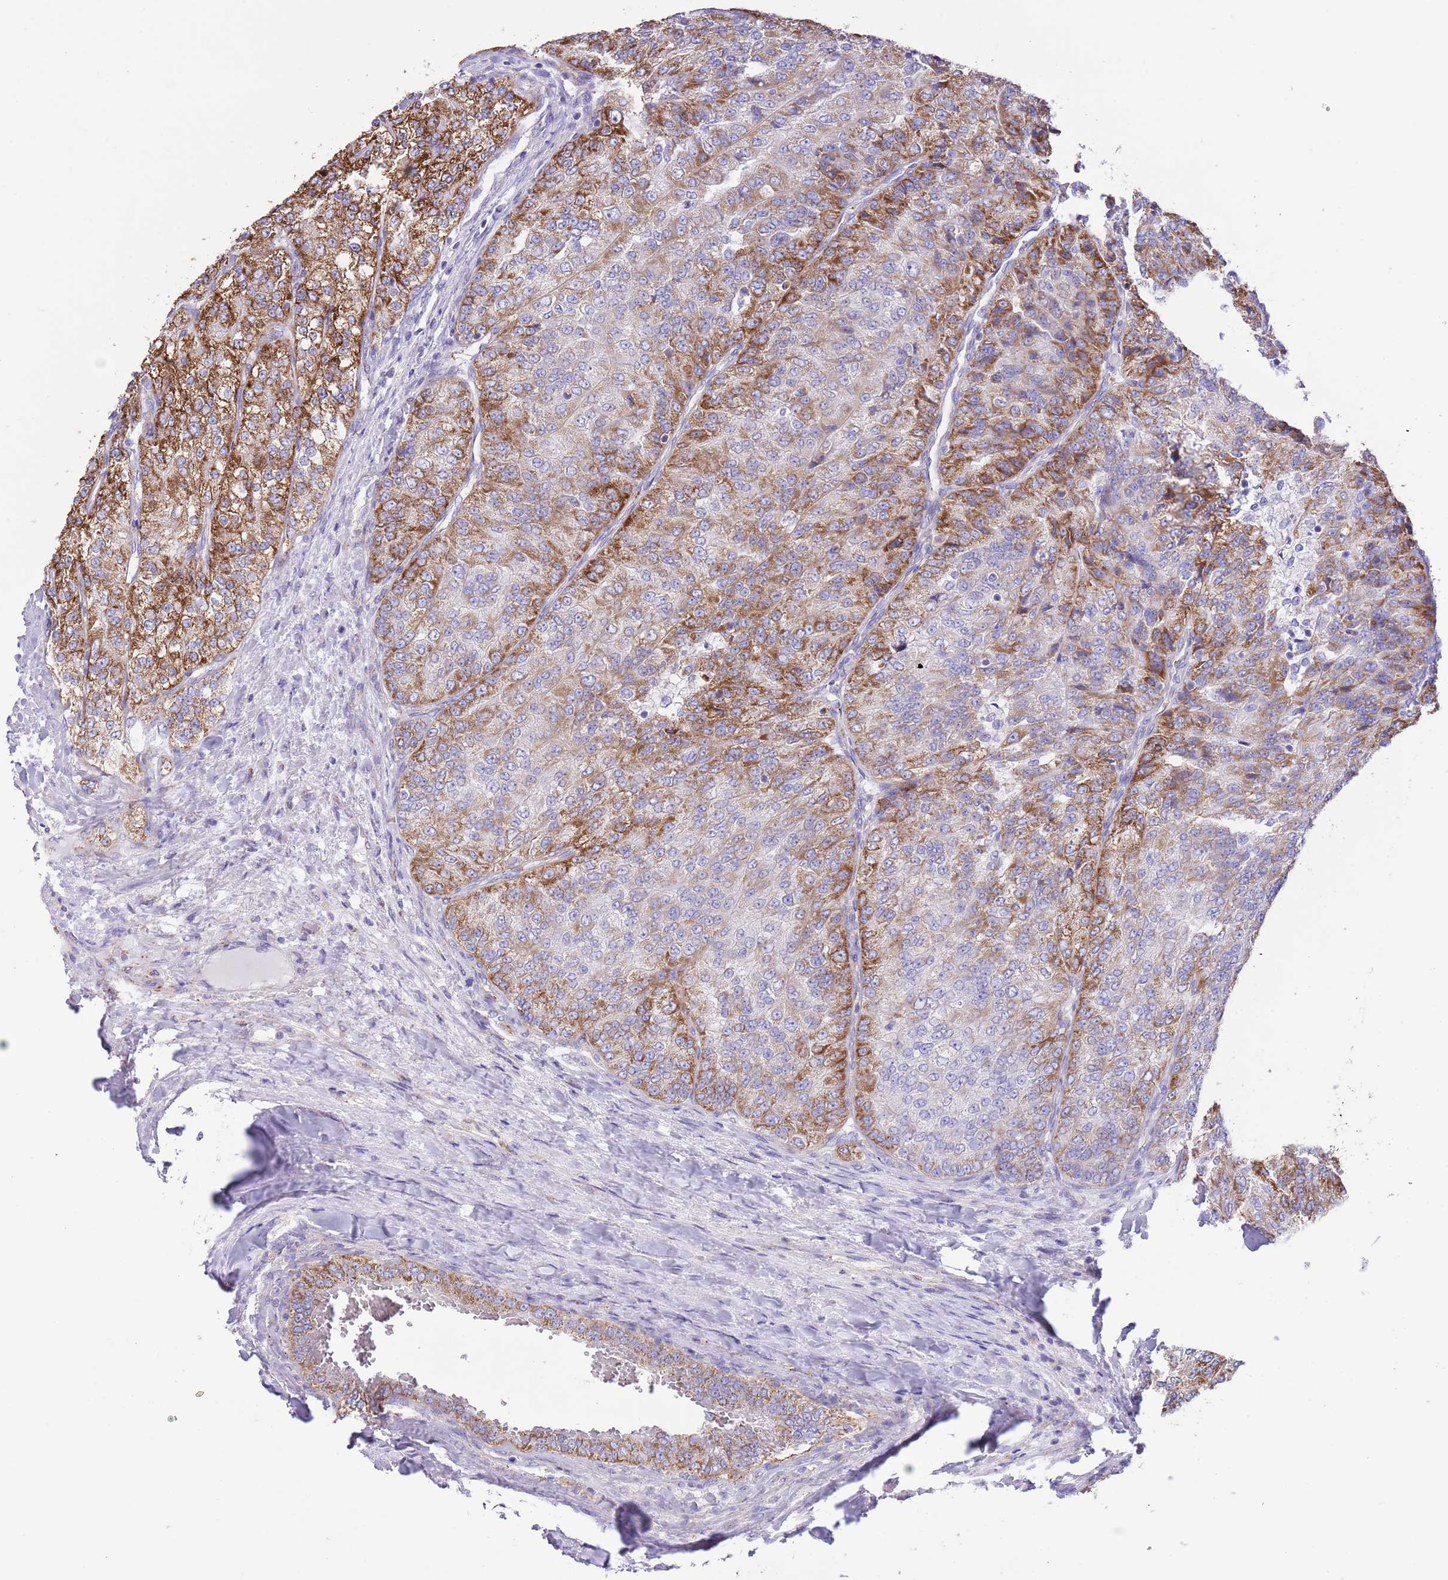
{"staining": {"intensity": "strong", "quantity": "25%-75%", "location": "cytoplasmic/membranous"}, "tissue": "renal cancer", "cell_type": "Tumor cells", "image_type": "cancer", "snomed": [{"axis": "morphology", "description": "Adenocarcinoma, NOS"}, {"axis": "topography", "description": "Kidney"}], "caption": "Renal cancer stained for a protein exhibits strong cytoplasmic/membranous positivity in tumor cells. (DAB (3,3'-diaminobenzidine) IHC with brightfield microscopy, high magnification).", "gene": "SS18L2", "patient": {"sex": "female", "age": 63}}